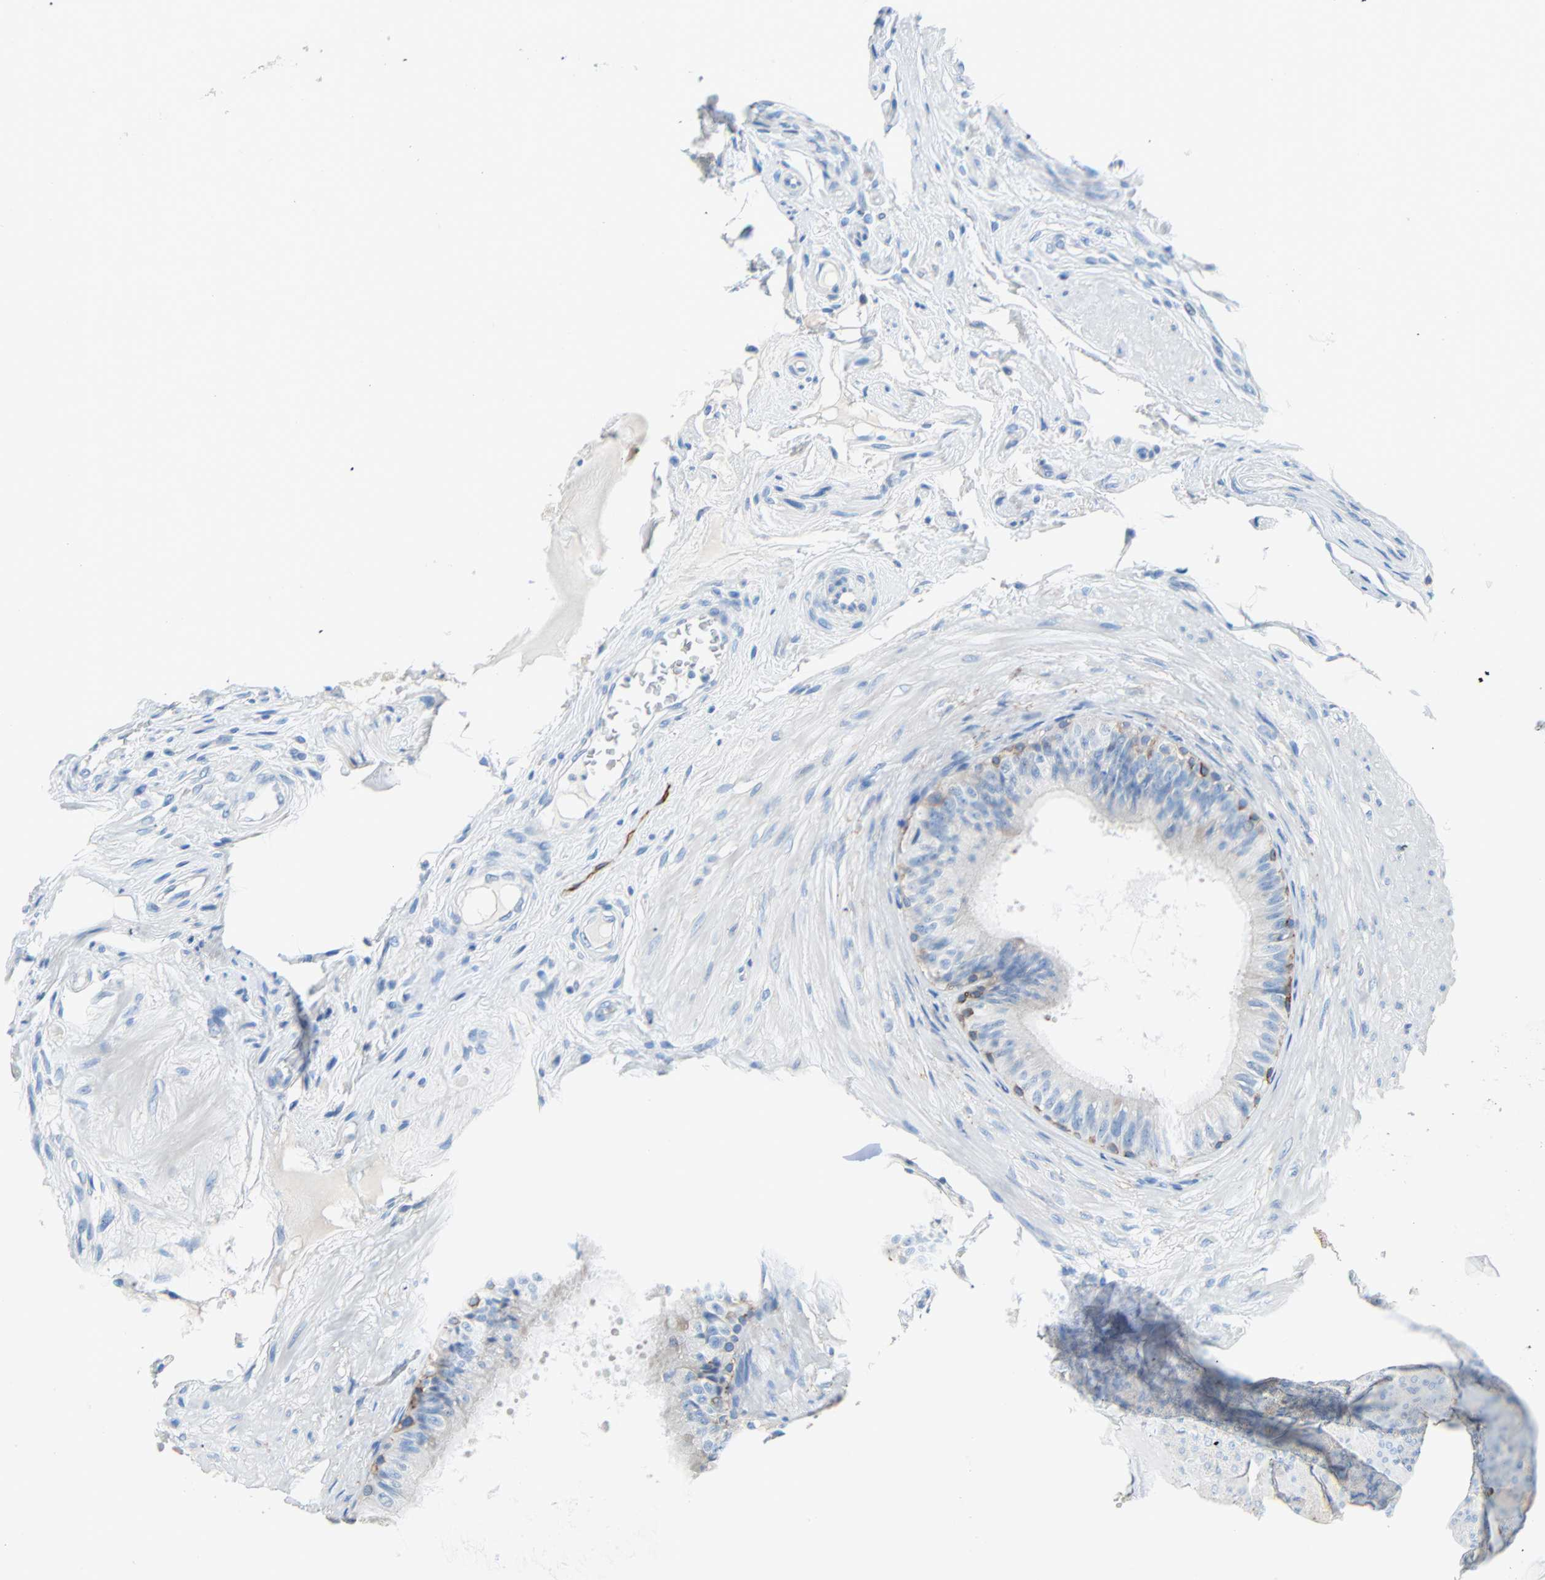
{"staining": {"intensity": "negative", "quantity": "none", "location": "none"}, "tissue": "epididymis", "cell_type": "Glandular cells", "image_type": "normal", "snomed": [{"axis": "morphology", "description": "Normal tissue, NOS"}, {"axis": "topography", "description": "Epididymis"}], "caption": "The photomicrograph displays no significant expression in glandular cells of epididymis.", "gene": "PDPN", "patient": {"sex": "male", "age": 68}}